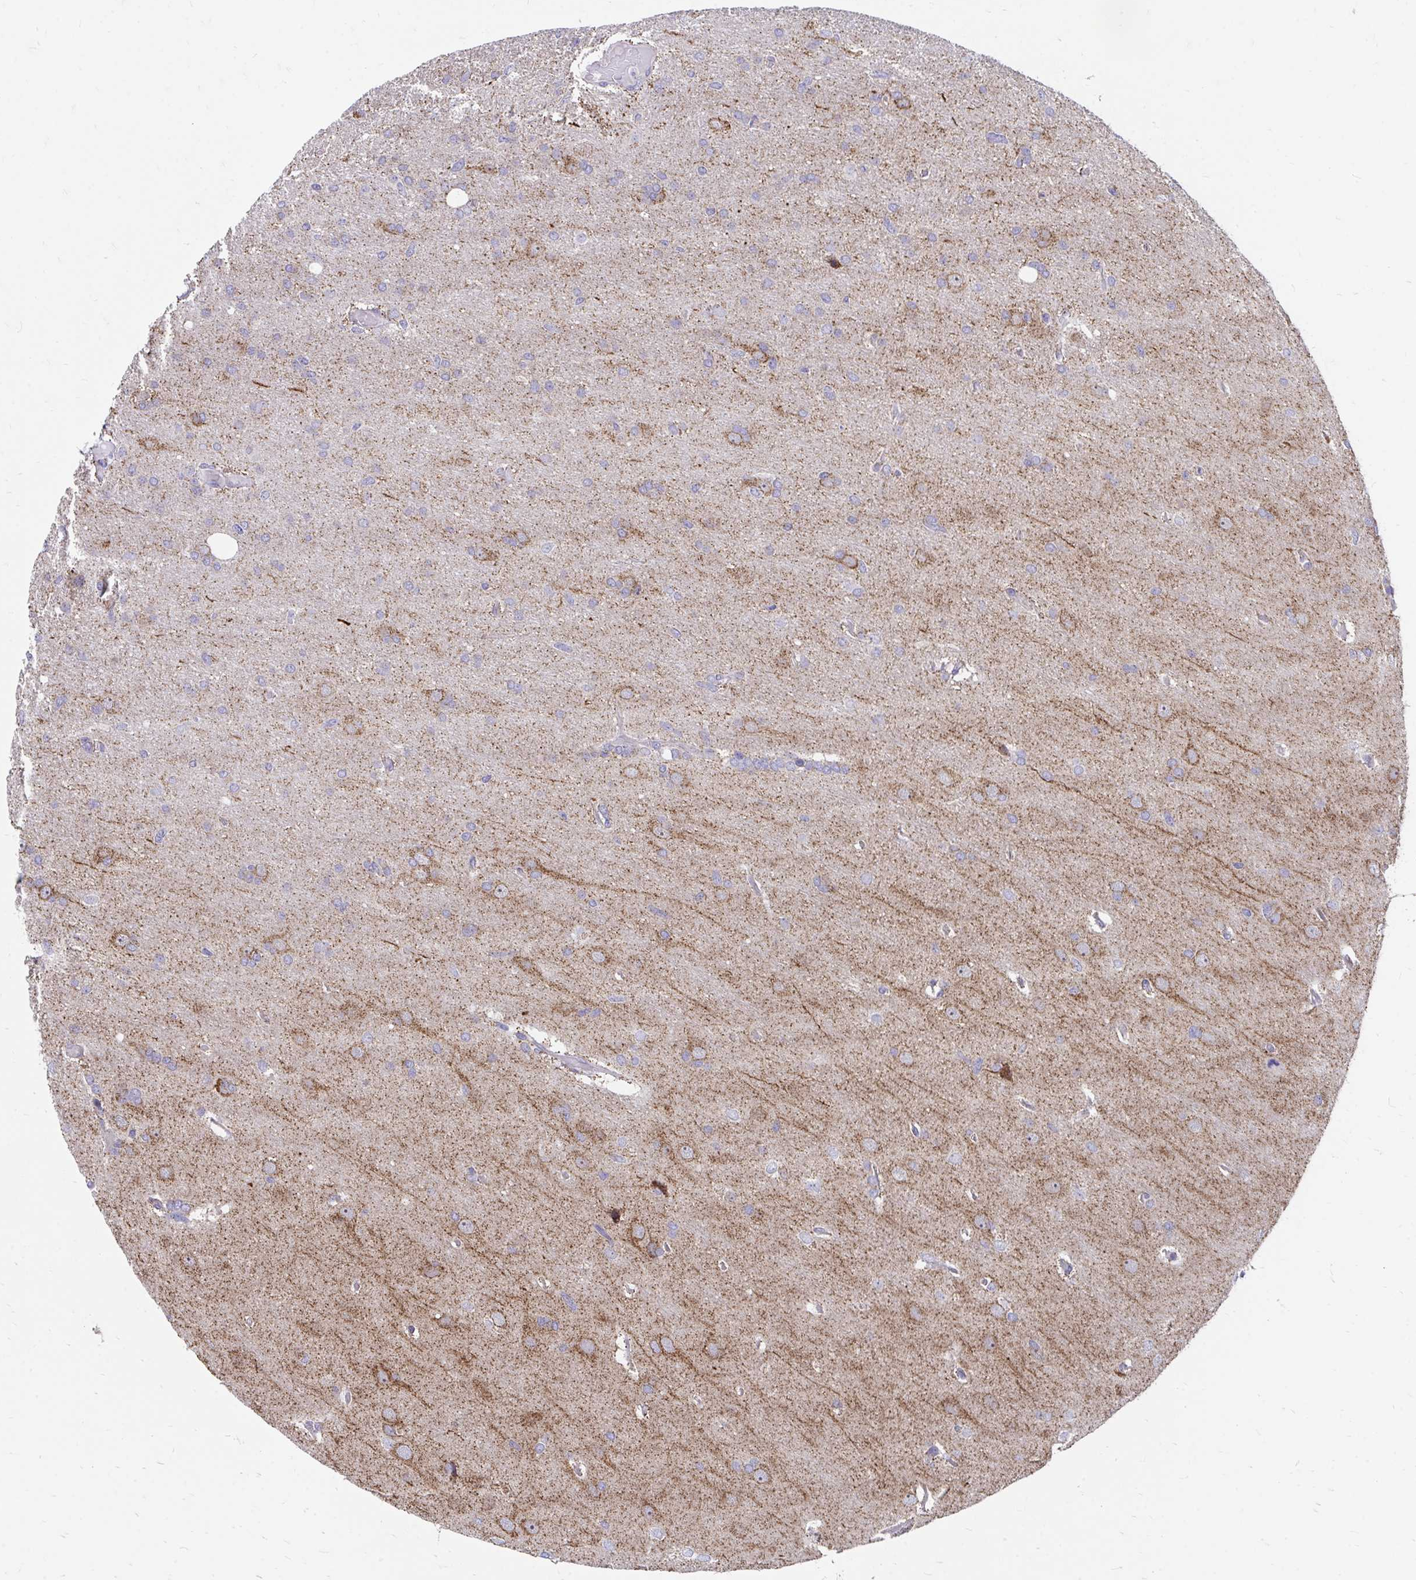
{"staining": {"intensity": "negative", "quantity": "none", "location": "none"}, "tissue": "glioma", "cell_type": "Tumor cells", "image_type": "cancer", "snomed": [{"axis": "morphology", "description": "Glioma, malignant, High grade"}, {"axis": "topography", "description": "Brain"}], "caption": "Immunohistochemical staining of malignant high-grade glioma exhibits no significant positivity in tumor cells. The staining is performed using DAB (3,3'-diaminobenzidine) brown chromogen with nuclei counter-stained in using hematoxylin.", "gene": "FHIP1B", "patient": {"sex": "male", "age": 53}}